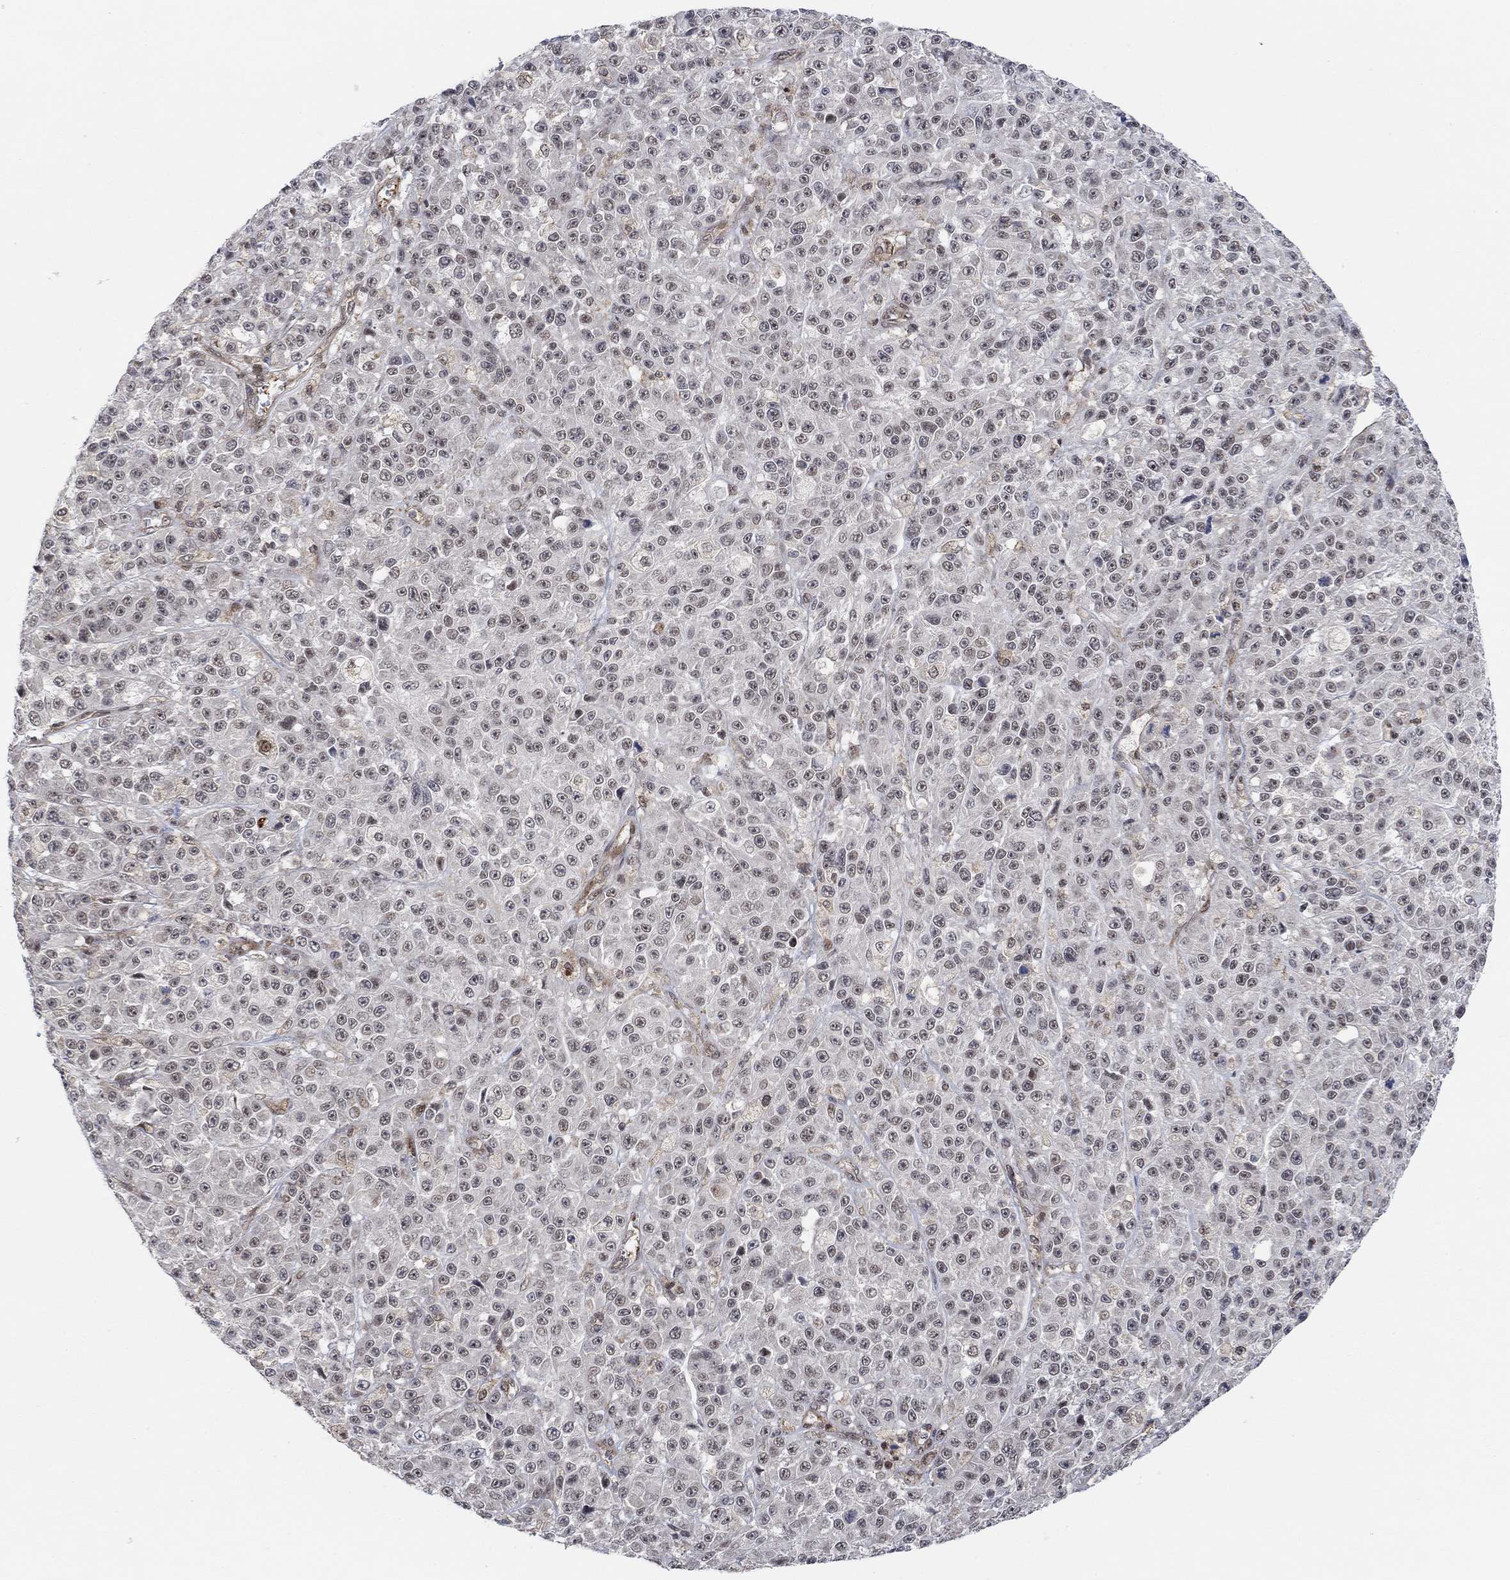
{"staining": {"intensity": "negative", "quantity": "none", "location": "none"}, "tissue": "melanoma", "cell_type": "Tumor cells", "image_type": "cancer", "snomed": [{"axis": "morphology", "description": "Malignant melanoma, NOS"}, {"axis": "topography", "description": "Skin"}], "caption": "The histopathology image shows no significant positivity in tumor cells of melanoma.", "gene": "PWWP2B", "patient": {"sex": "female", "age": 58}}